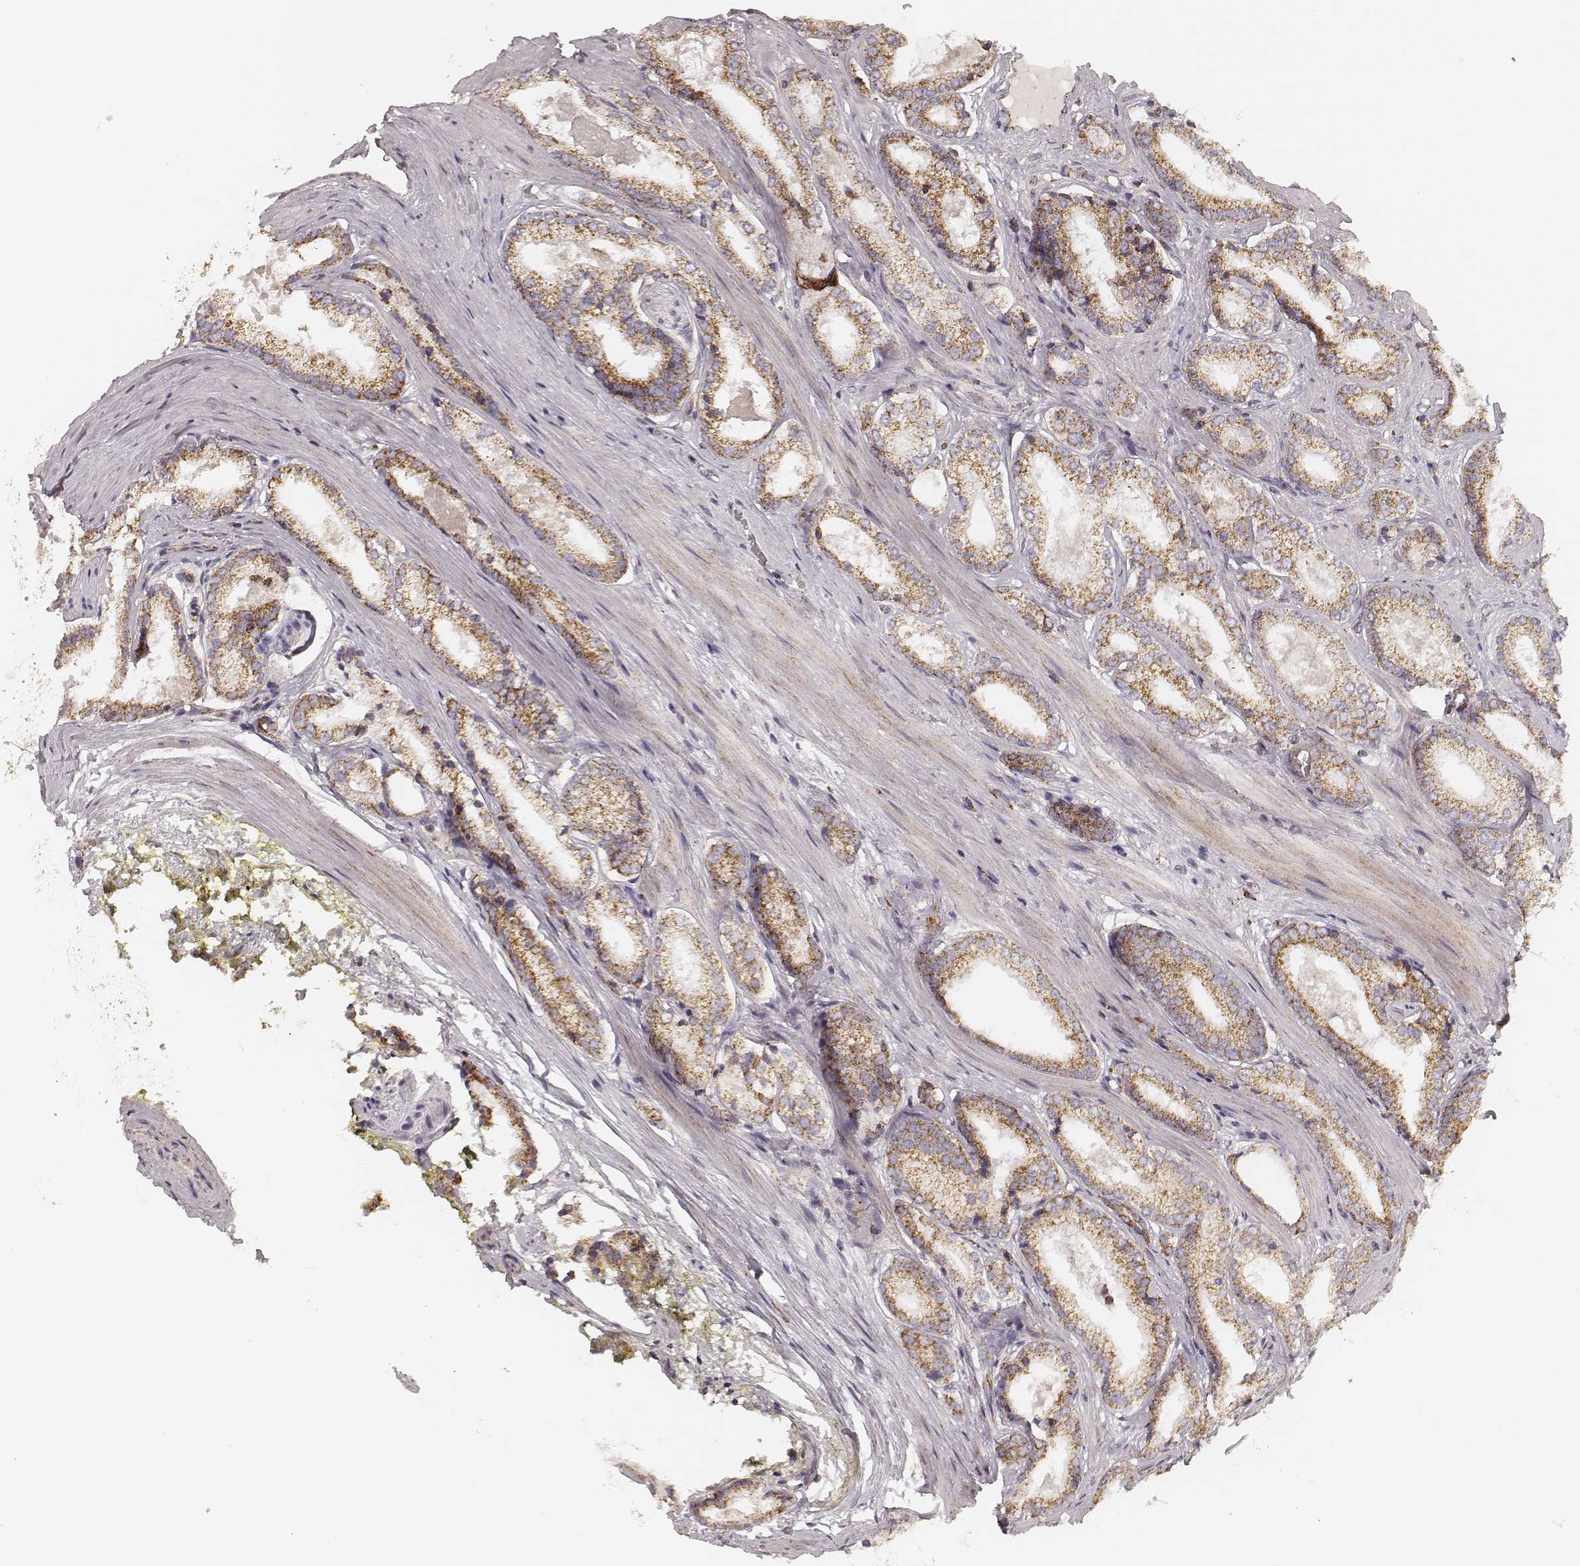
{"staining": {"intensity": "moderate", "quantity": ">75%", "location": "cytoplasmic/membranous"}, "tissue": "prostate cancer", "cell_type": "Tumor cells", "image_type": "cancer", "snomed": [{"axis": "morphology", "description": "Adenocarcinoma, Low grade"}, {"axis": "topography", "description": "Prostate"}], "caption": "Immunohistochemistry micrograph of neoplastic tissue: human prostate adenocarcinoma (low-grade) stained using immunohistochemistry exhibits medium levels of moderate protein expression localized specifically in the cytoplasmic/membranous of tumor cells, appearing as a cytoplasmic/membranous brown color.", "gene": "CS", "patient": {"sex": "male", "age": 56}}